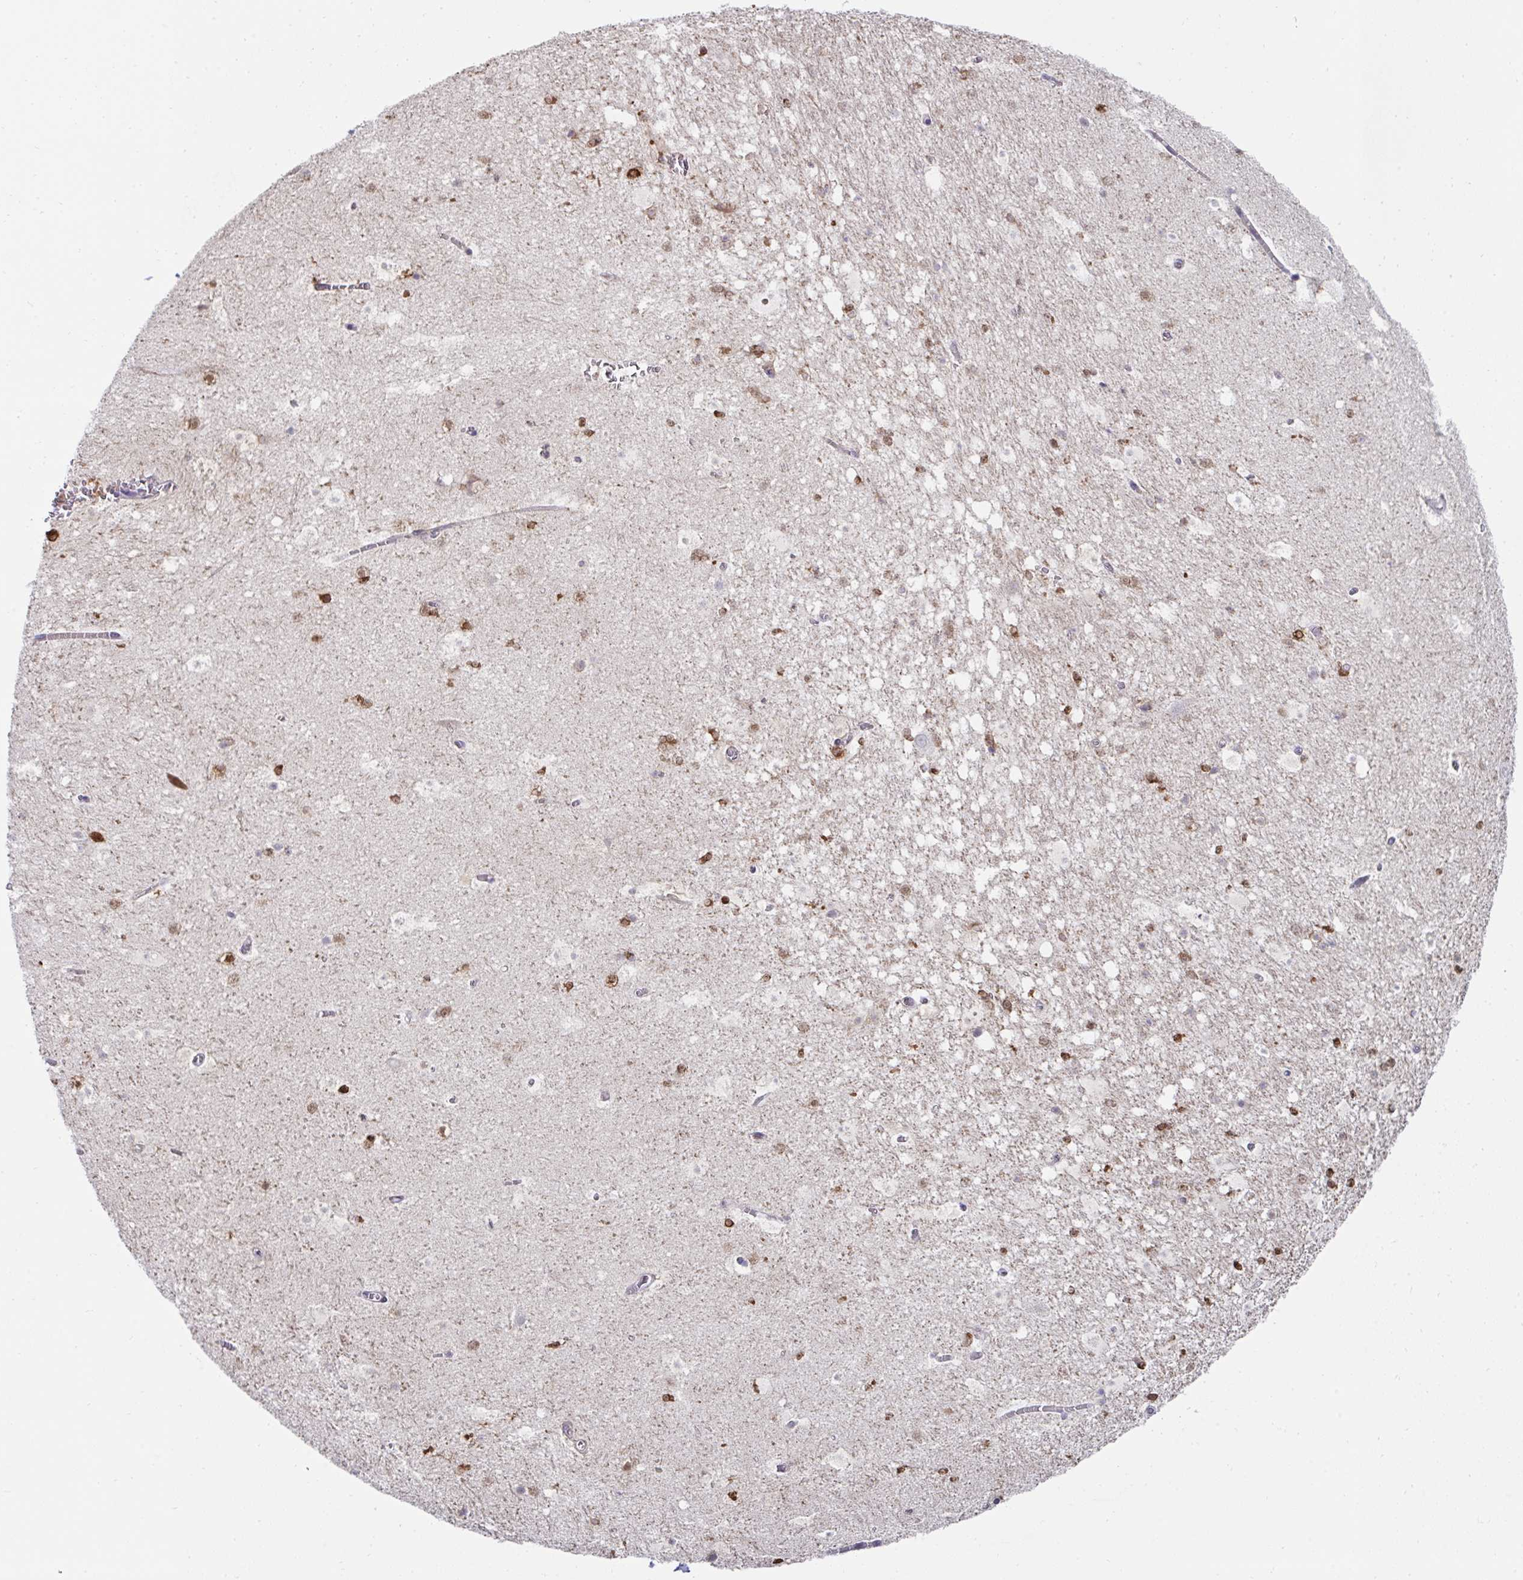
{"staining": {"intensity": "moderate", "quantity": "25%-75%", "location": "cytoplasmic/membranous"}, "tissue": "hippocampus", "cell_type": "Glial cells", "image_type": "normal", "snomed": [{"axis": "morphology", "description": "Normal tissue, NOS"}, {"axis": "topography", "description": "Hippocampus"}], "caption": "Immunohistochemistry photomicrograph of unremarkable human hippocampus stained for a protein (brown), which displays medium levels of moderate cytoplasmic/membranous staining in approximately 25%-75% of glial cells.", "gene": "FBXL13", "patient": {"sex": "female", "age": 42}}